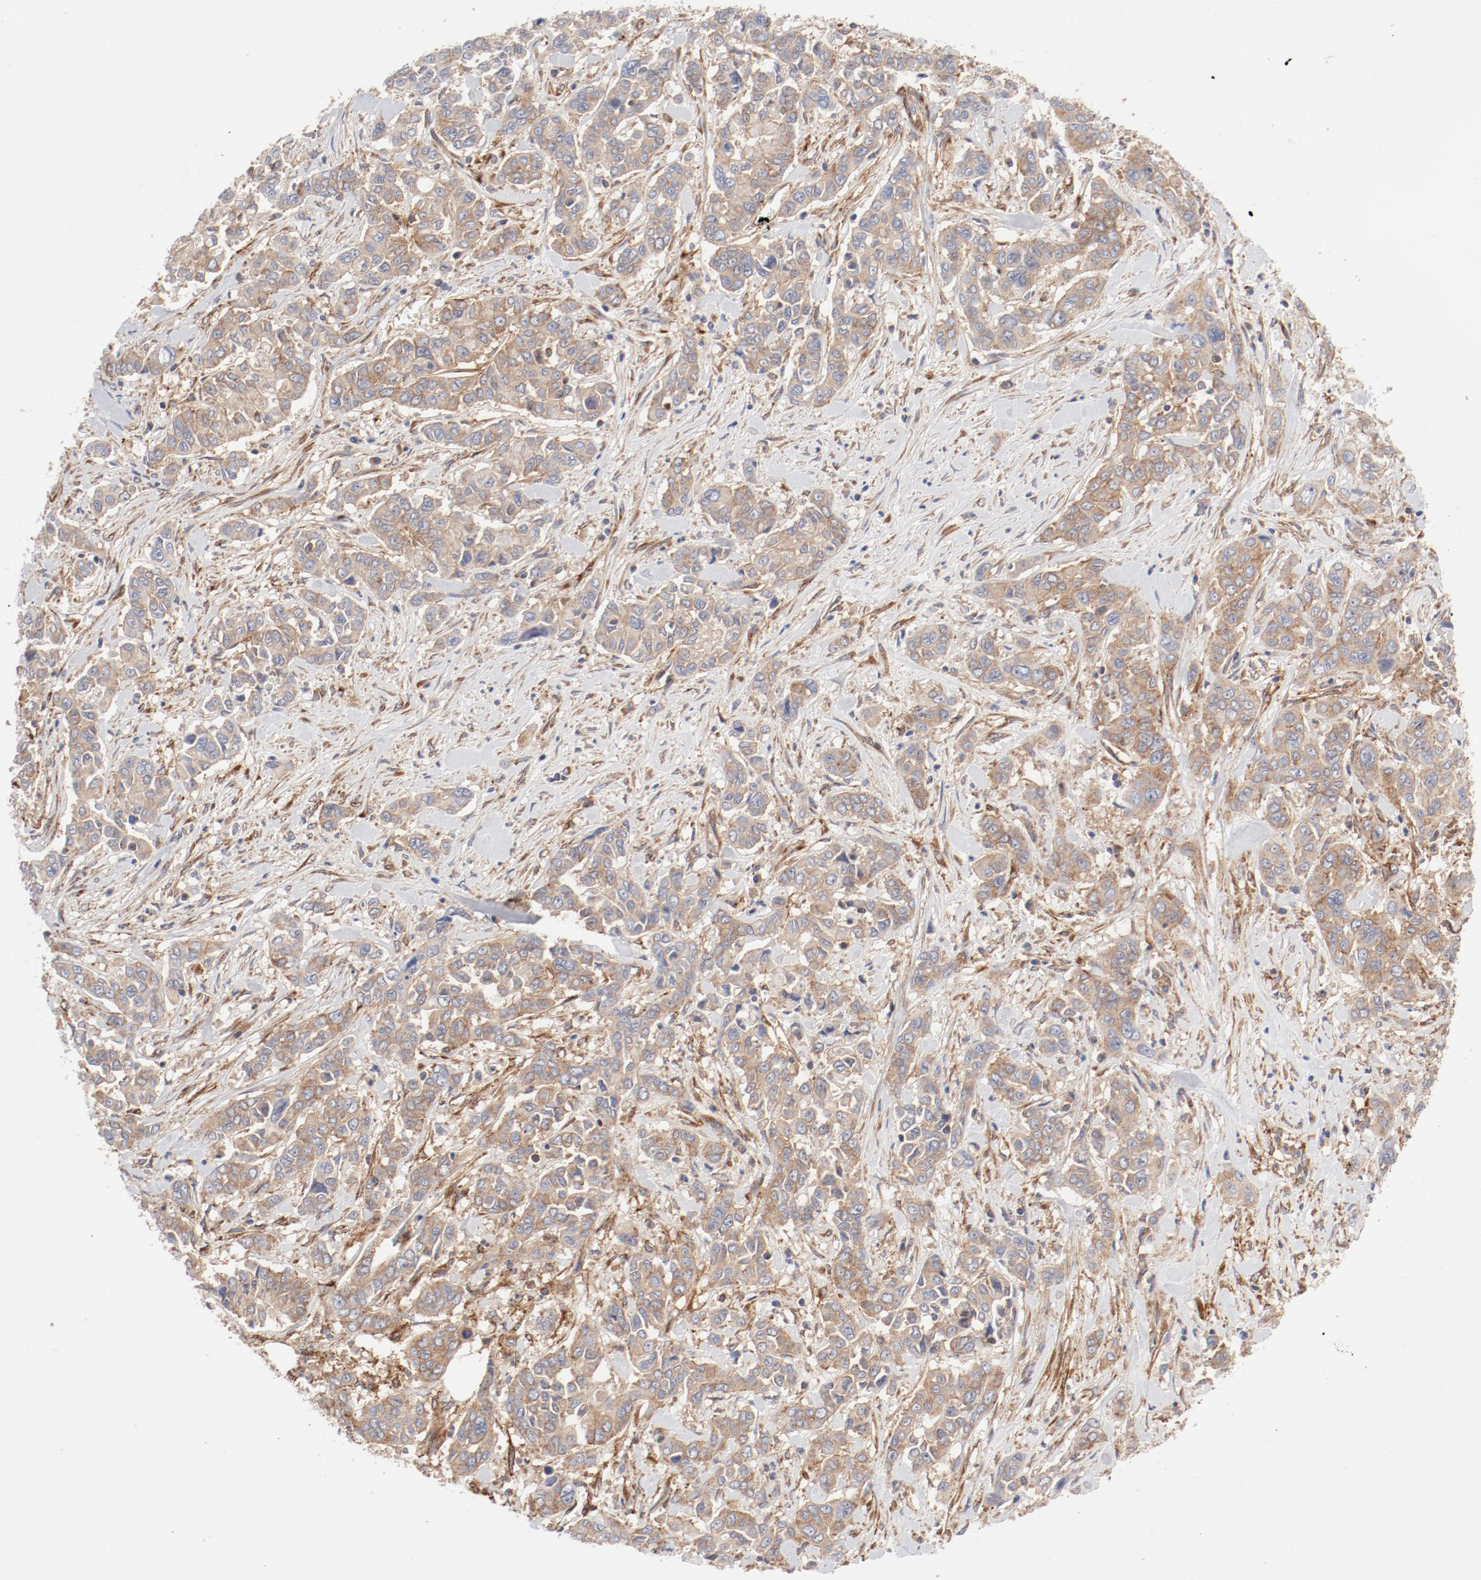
{"staining": {"intensity": "moderate", "quantity": ">75%", "location": "cytoplasmic/membranous"}, "tissue": "pancreatic cancer", "cell_type": "Tumor cells", "image_type": "cancer", "snomed": [{"axis": "morphology", "description": "Adenocarcinoma, NOS"}, {"axis": "topography", "description": "Pancreas"}], "caption": "This is a histology image of IHC staining of adenocarcinoma (pancreatic), which shows moderate positivity in the cytoplasmic/membranous of tumor cells.", "gene": "AP2A1", "patient": {"sex": "female", "age": 52}}